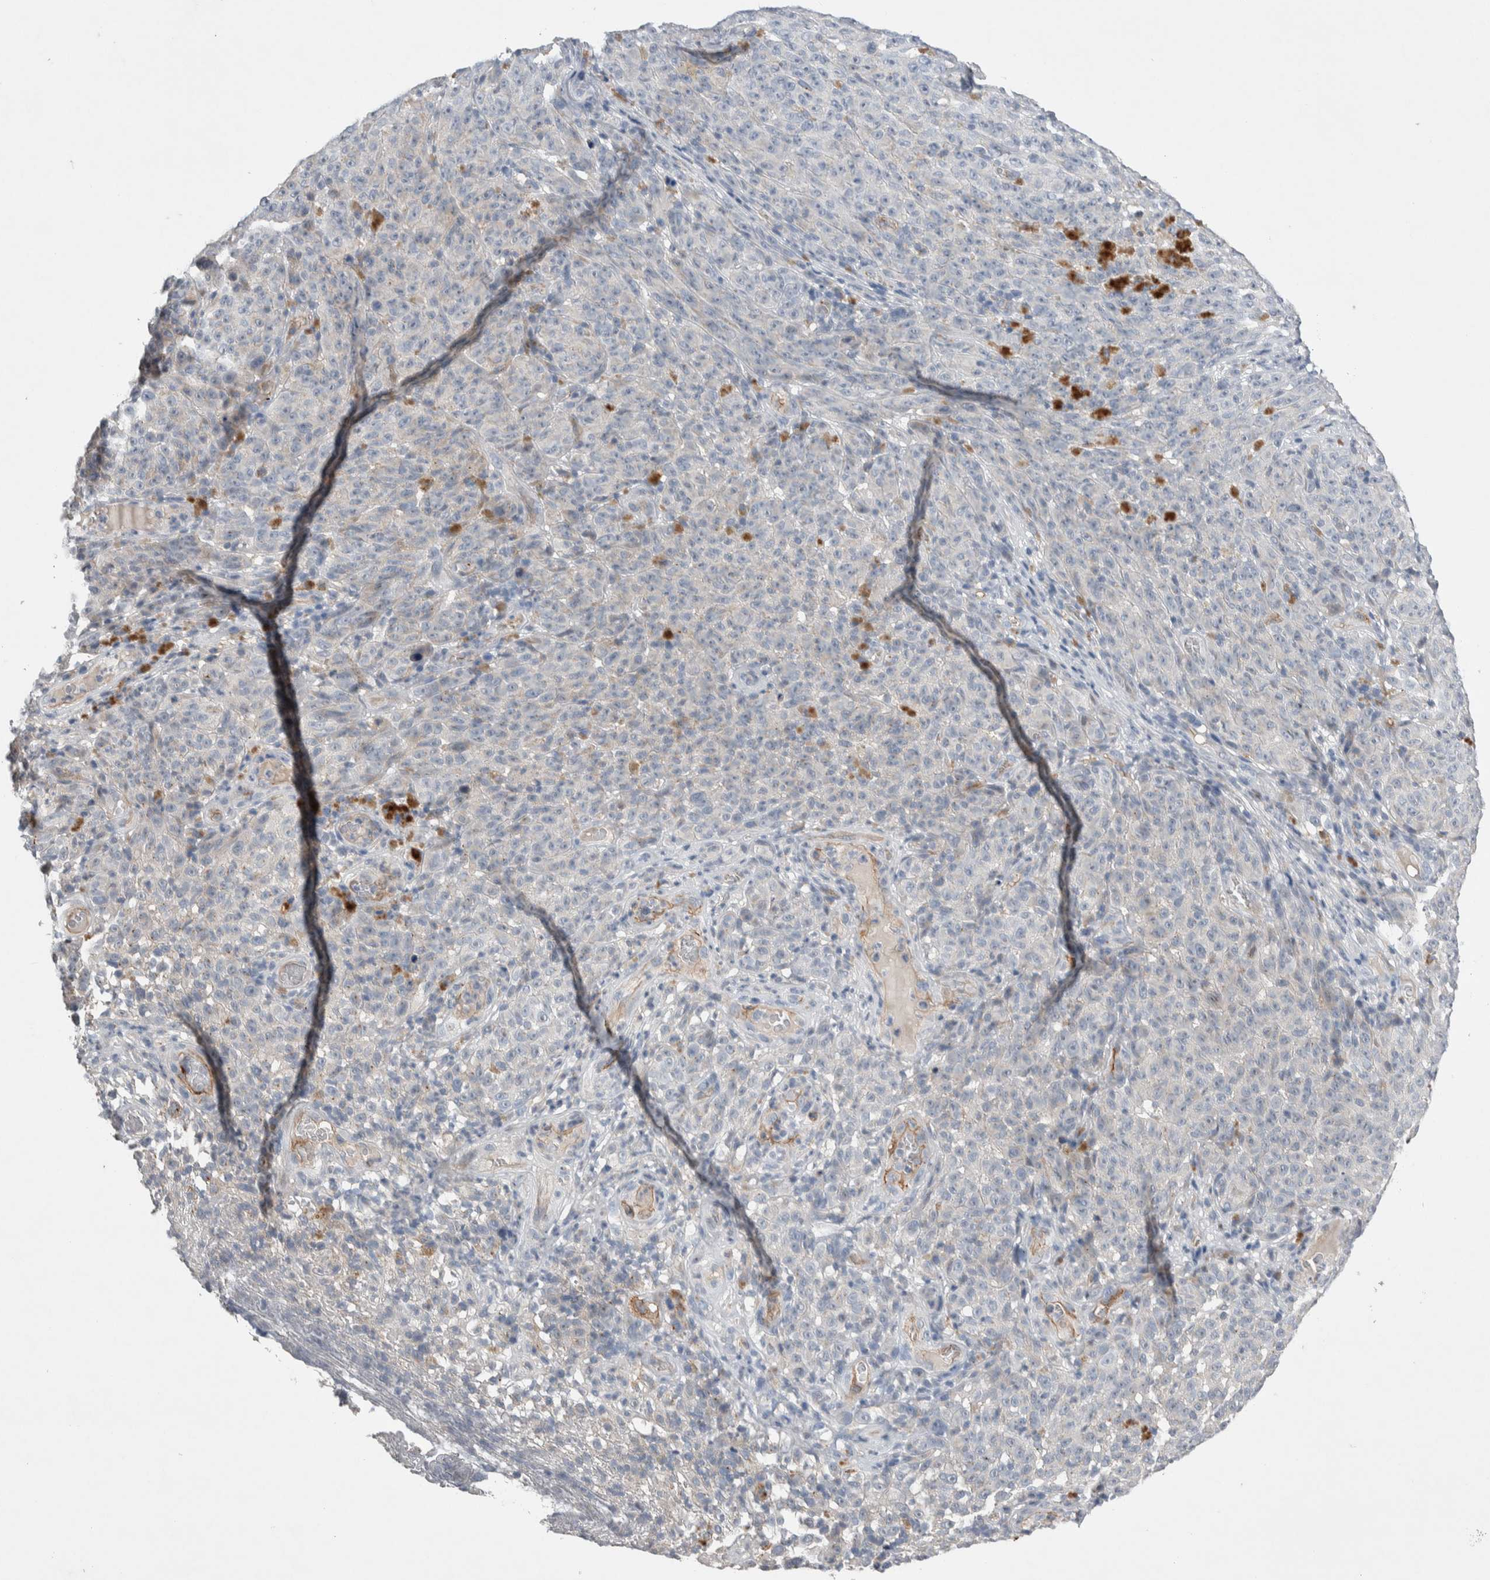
{"staining": {"intensity": "negative", "quantity": "none", "location": "none"}, "tissue": "melanoma", "cell_type": "Tumor cells", "image_type": "cancer", "snomed": [{"axis": "morphology", "description": "Malignant melanoma, NOS"}, {"axis": "topography", "description": "Skin"}], "caption": "An IHC micrograph of melanoma is shown. There is no staining in tumor cells of melanoma.", "gene": "CEP131", "patient": {"sex": "female", "age": 82}}